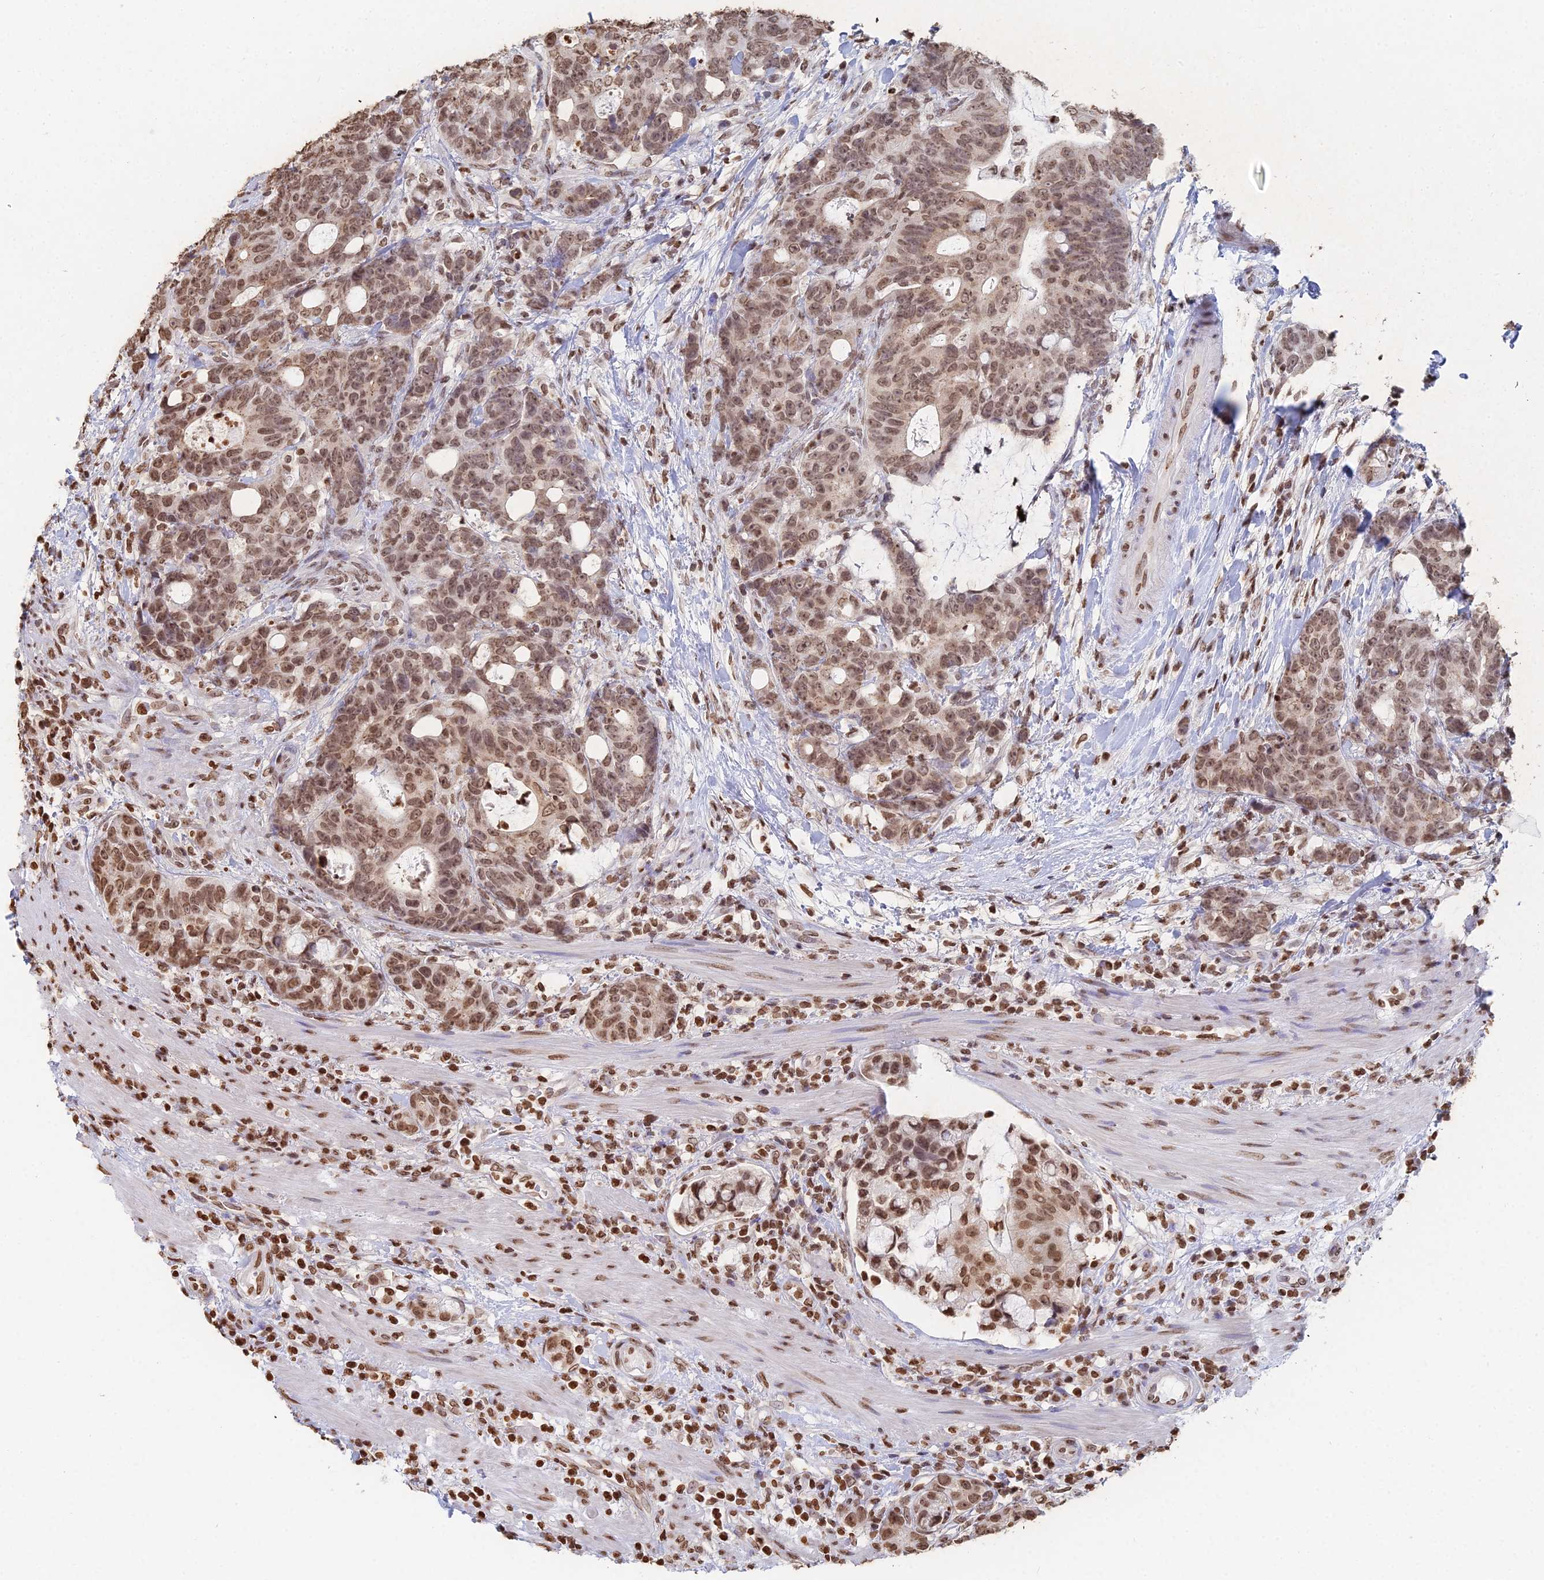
{"staining": {"intensity": "moderate", "quantity": ">75%", "location": "nuclear"}, "tissue": "colorectal cancer", "cell_type": "Tumor cells", "image_type": "cancer", "snomed": [{"axis": "morphology", "description": "Adenocarcinoma, NOS"}, {"axis": "topography", "description": "Colon"}], "caption": "Colorectal adenocarcinoma stained with DAB immunohistochemistry exhibits medium levels of moderate nuclear positivity in approximately >75% of tumor cells.", "gene": "GBP3", "patient": {"sex": "female", "age": 82}}